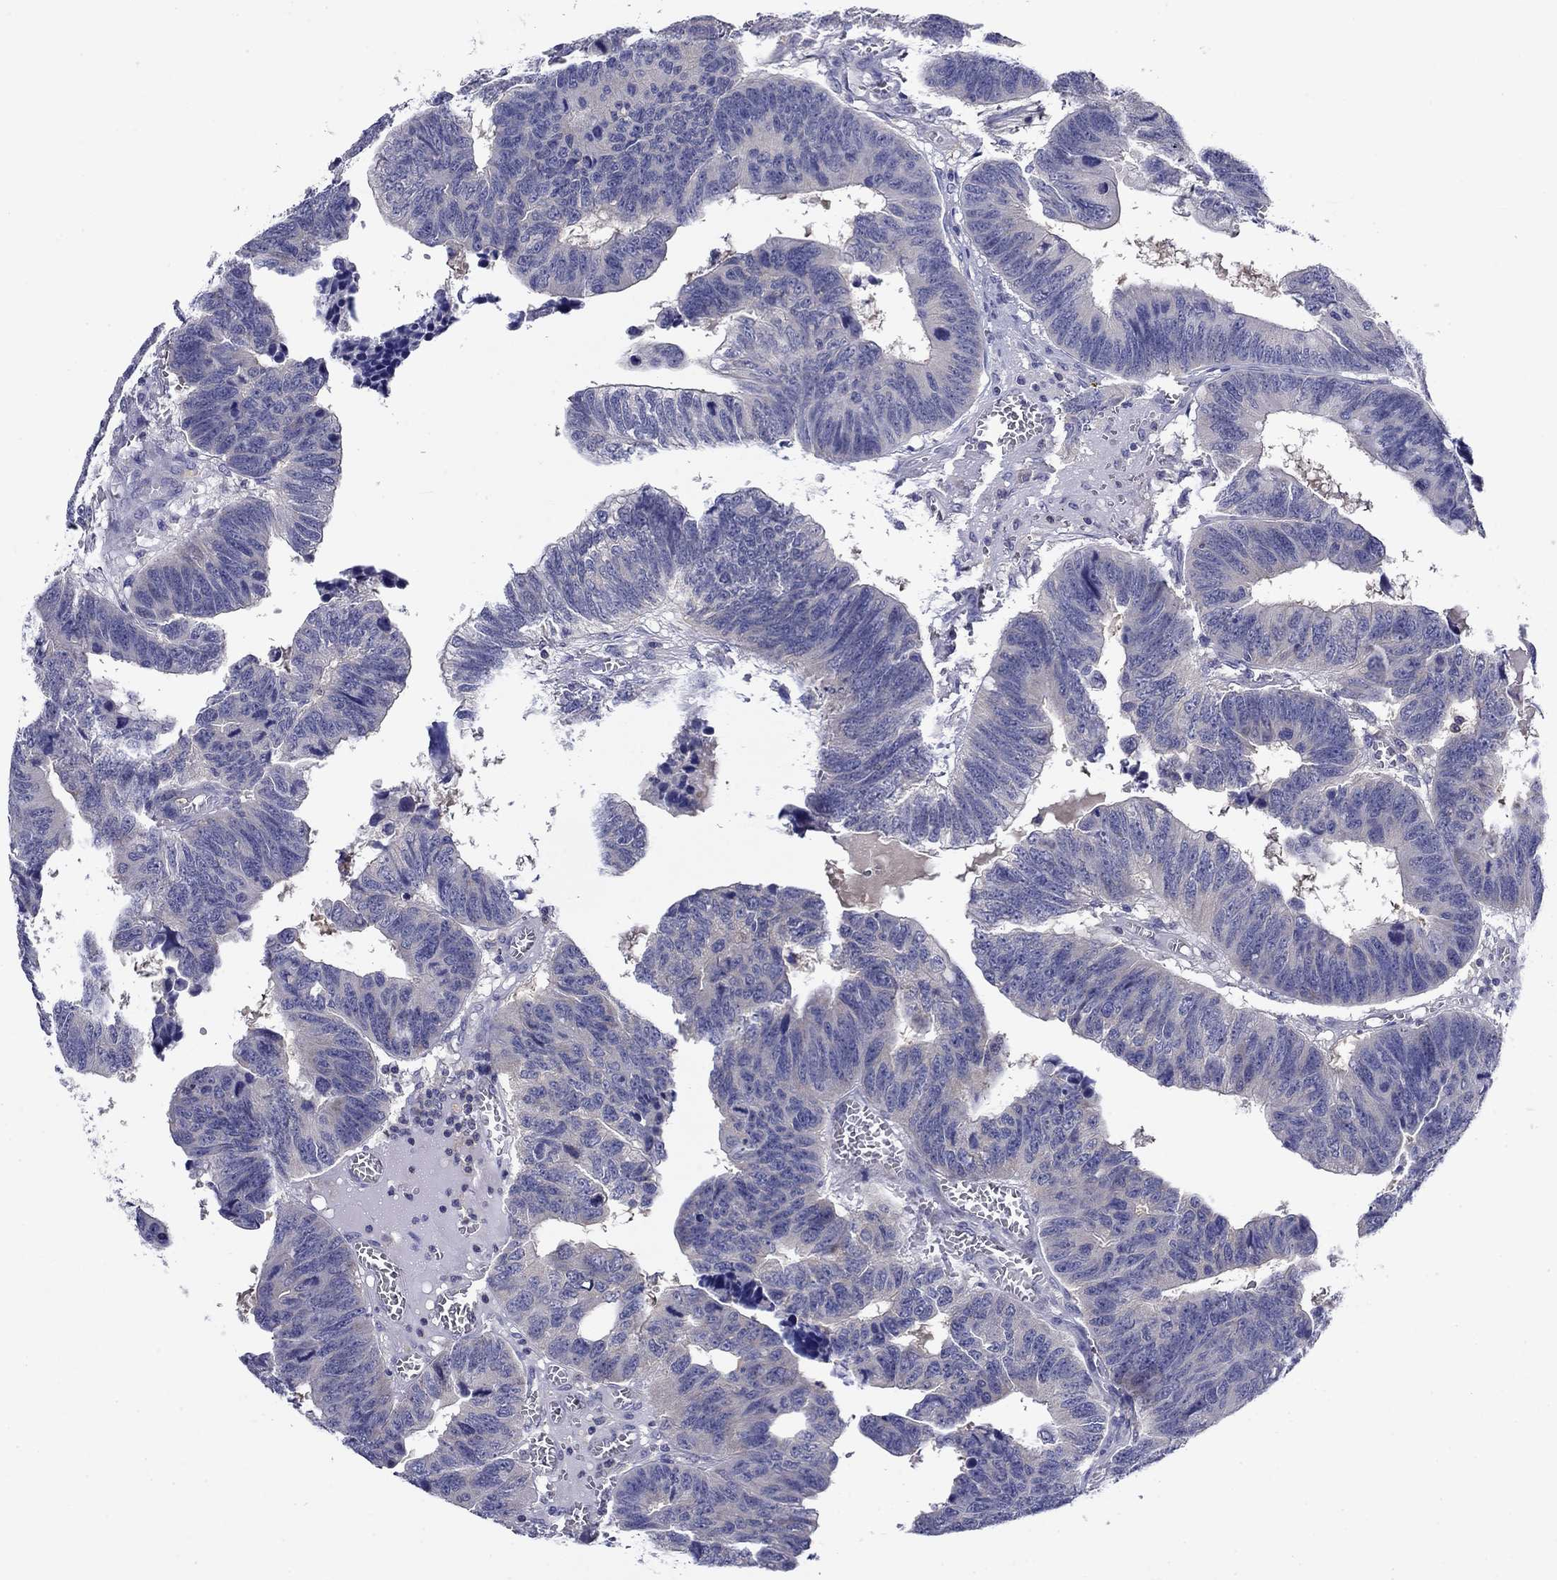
{"staining": {"intensity": "negative", "quantity": "none", "location": "none"}, "tissue": "colorectal cancer", "cell_type": "Tumor cells", "image_type": "cancer", "snomed": [{"axis": "morphology", "description": "Adenocarcinoma, NOS"}, {"axis": "topography", "description": "Appendix"}, {"axis": "topography", "description": "Colon"}, {"axis": "topography", "description": "Cecum"}, {"axis": "topography", "description": "Colon asc"}], "caption": "Tumor cells are negative for brown protein staining in colorectal cancer. Nuclei are stained in blue.", "gene": "POU2F2", "patient": {"sex": "female", "age": 85}}